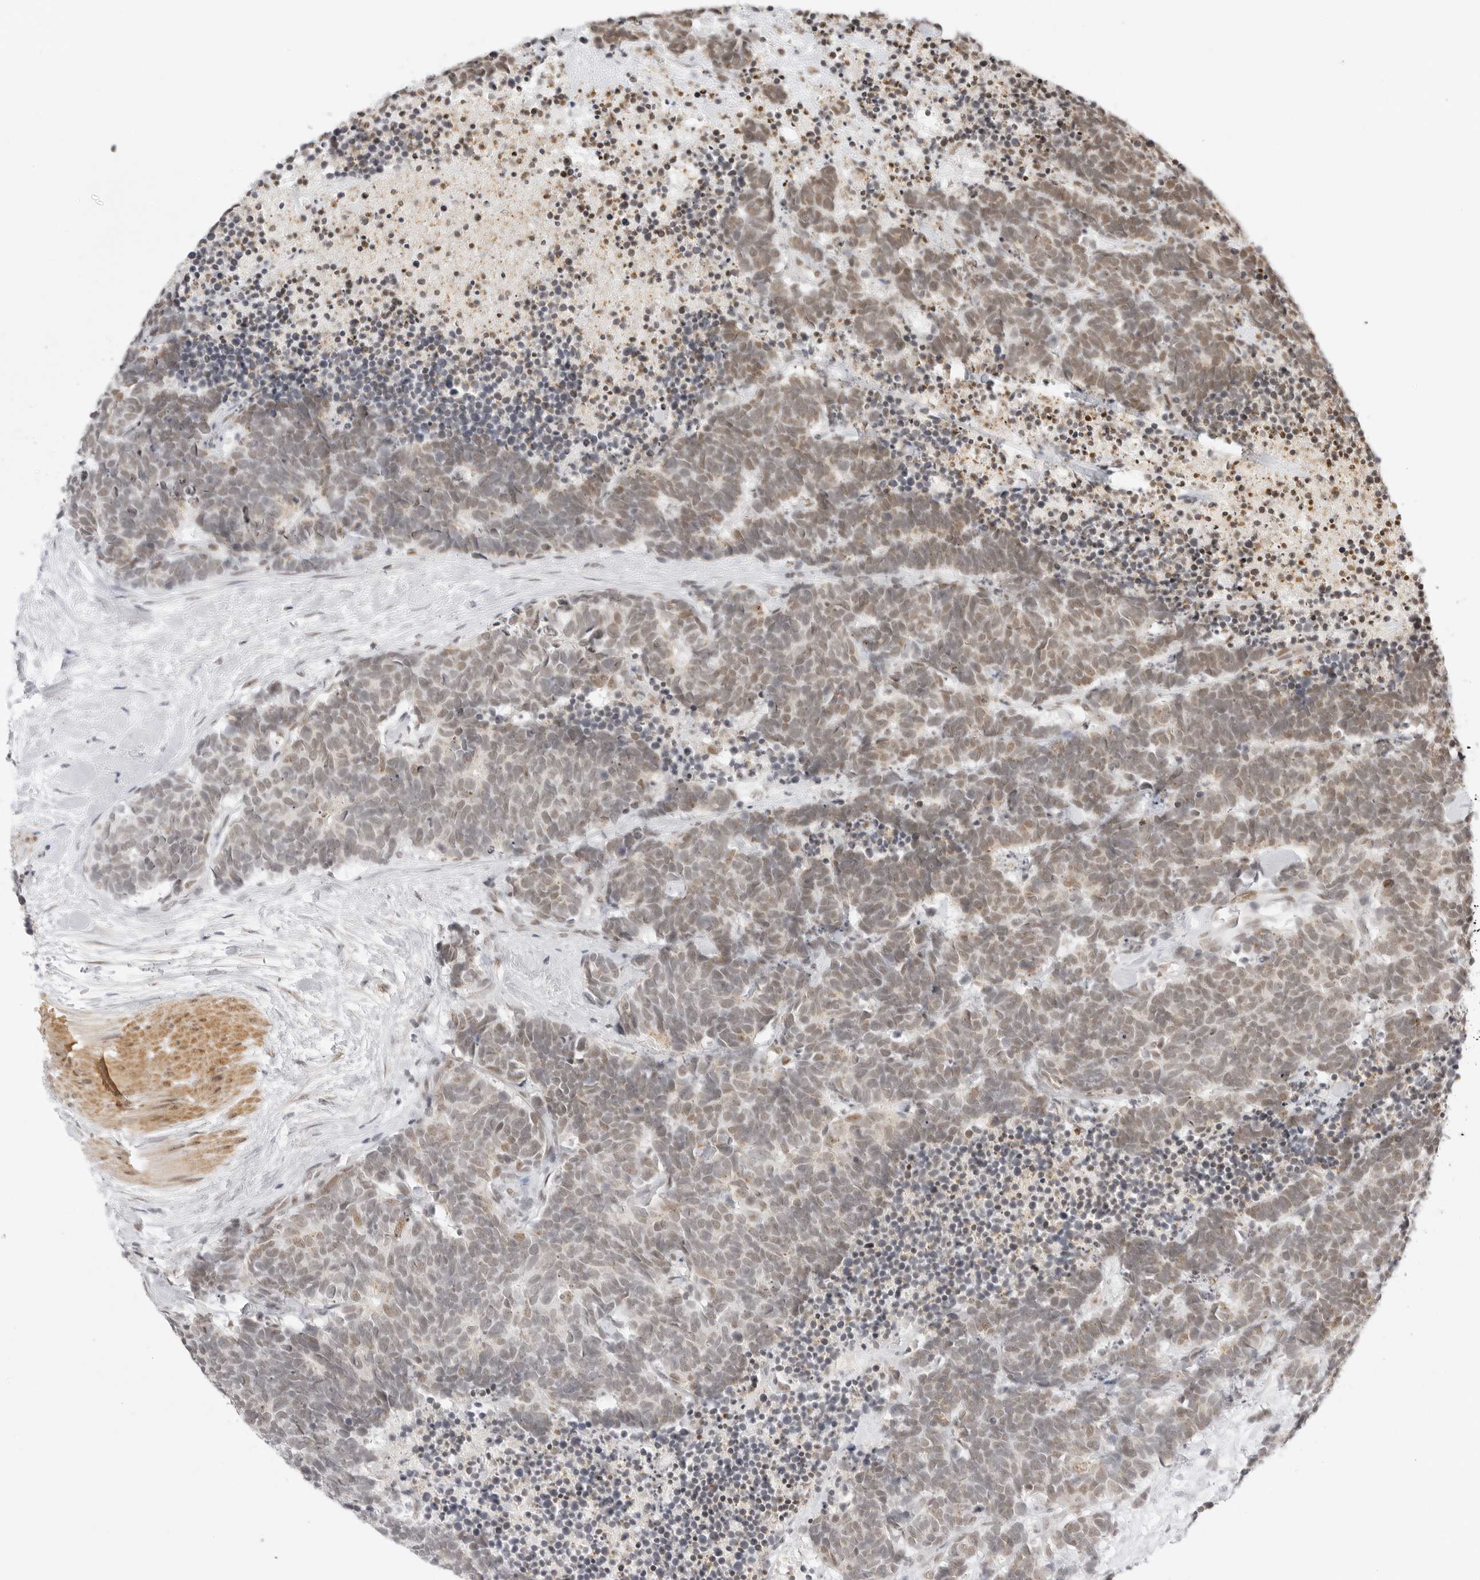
{"staining": {"intensity": "weak", "quantity": ">75%", "location": "cytoplasmic/membranous,nuclear"}, "tissue": "carcinoid", "cell_type": "Tumor cells", "image_type": "cancer", "snomed": [{"axis": "morphology", "description": "Carcinoma, NOS"}, {"axis": "morphology", "description": "Carcinoid, malignant, NOS"}, {"axis": "topography", "description": "Urinary bladder"}], "caption": "Carcinoid tissue reveals weak cytoplasmic/membranous and nuclear positivity in about >75% of tumor cells, visualized by immunohistochemistry. Nuclei are stained in blue.", "gene": "TCIM", "patient": {"sex": "male", "age": 57}}